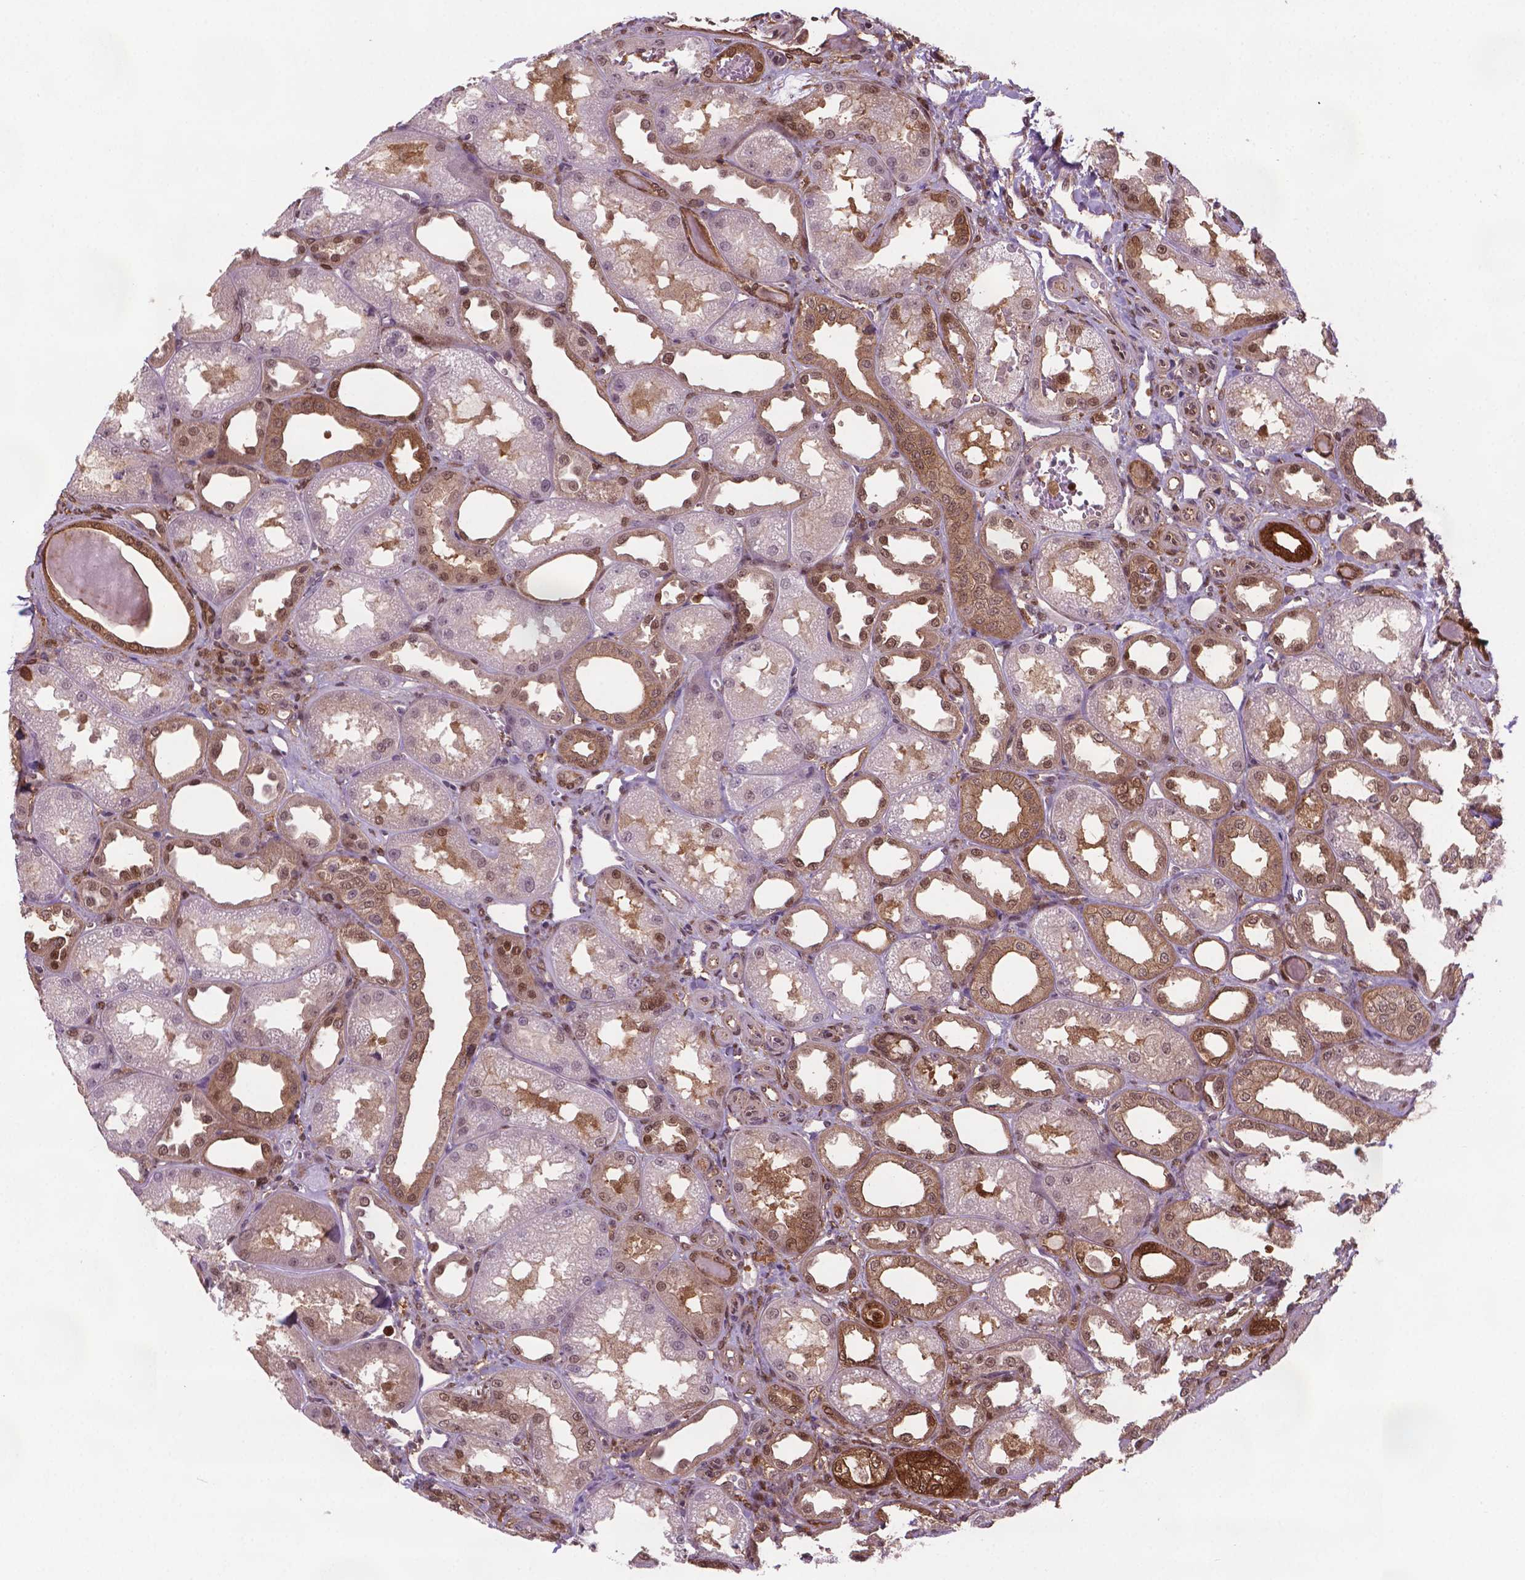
{"staining": {"intensity": "moderate", "quantity": "<25%", "location": "cytoplasmic/membranous"}, "tissue": "kidney", "cell_type": "Cells in glomeruli", "image_type": "normal", "snomed": [{"axis": "morphology", "description": "Normal tissue, NOS"}, {"axis": "topography", "description": "Kidney"}], "caption": "DAB immunohistochemical staining of unremarkable kidney reveals moderate cytoplasmic/membranous protein expression in approximately <25% of cells in glomeruli. Using DAB (brown) and hematoxylin (blue) stains, captured at high magnification using brightfield microscopy.", "gene": "PLIN3", "patient": {"sex": "male", "age": 61}}